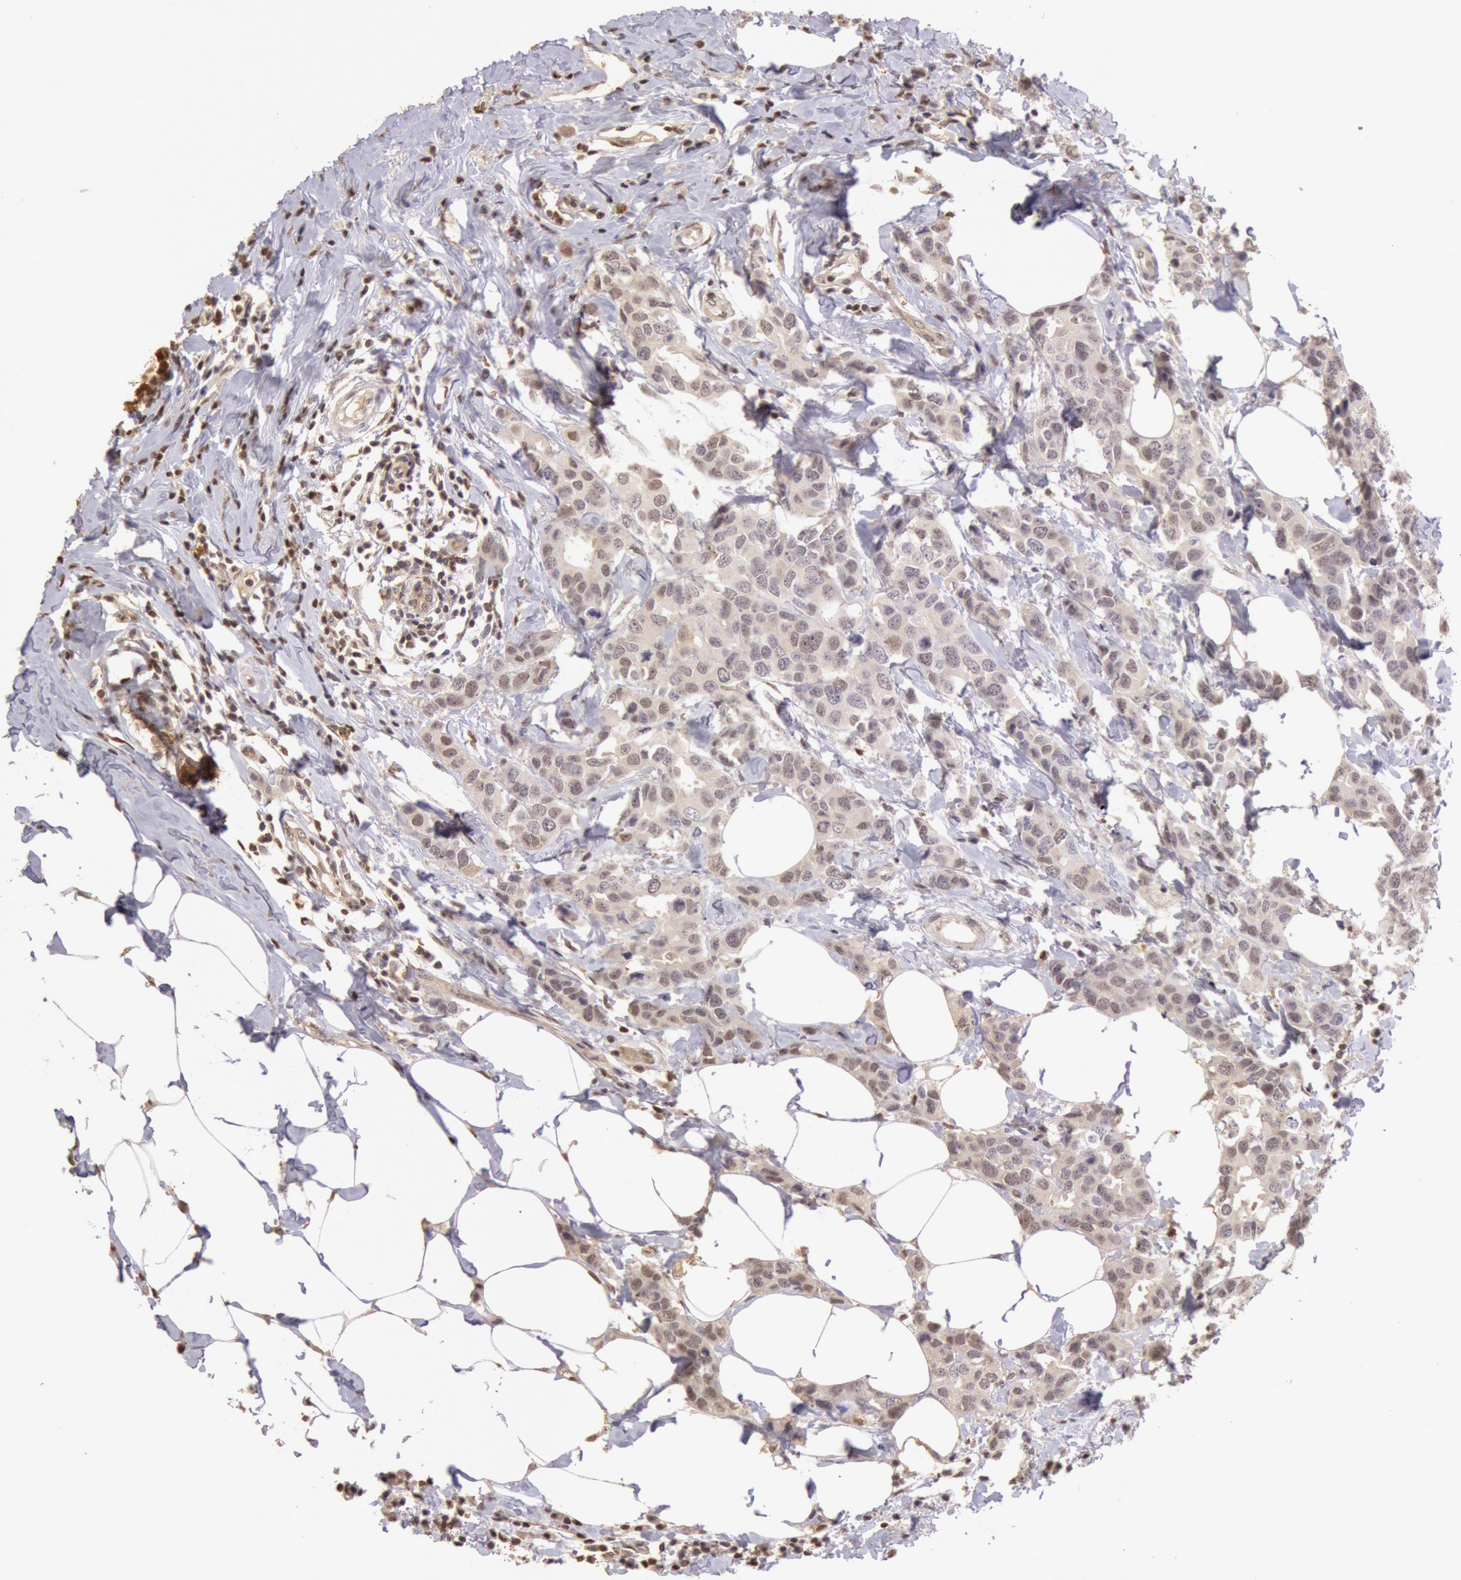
{"staining": {"intensity": "weak", "quantity": "25%-75%", "location": "cytoplasmic/membranous,nuclear"}, "tissue": "breast cancer", "cell_type": "Tumor cells", "image_type": "cancer", "snomed": [{"axis": "morphology", "description": "Normal tissue, NOS"}, {"axis": "morphology", "description": "Duct carcinoma"}, {"axis": "topography", "description": "Breast"}], "caption": "IHC micrograph of neoplastic tissue: breast cancer stained using immunohistochemistry (IHC) shows low levels of weak protein expression localized specifically in the cytoplasmic/membranous and nuclear of tumor cells, appearing as a cytoplasmic/membranous and nuclear brown color.", "gene": "SOD1", "patient": {"sex": "female", "age": 50}}